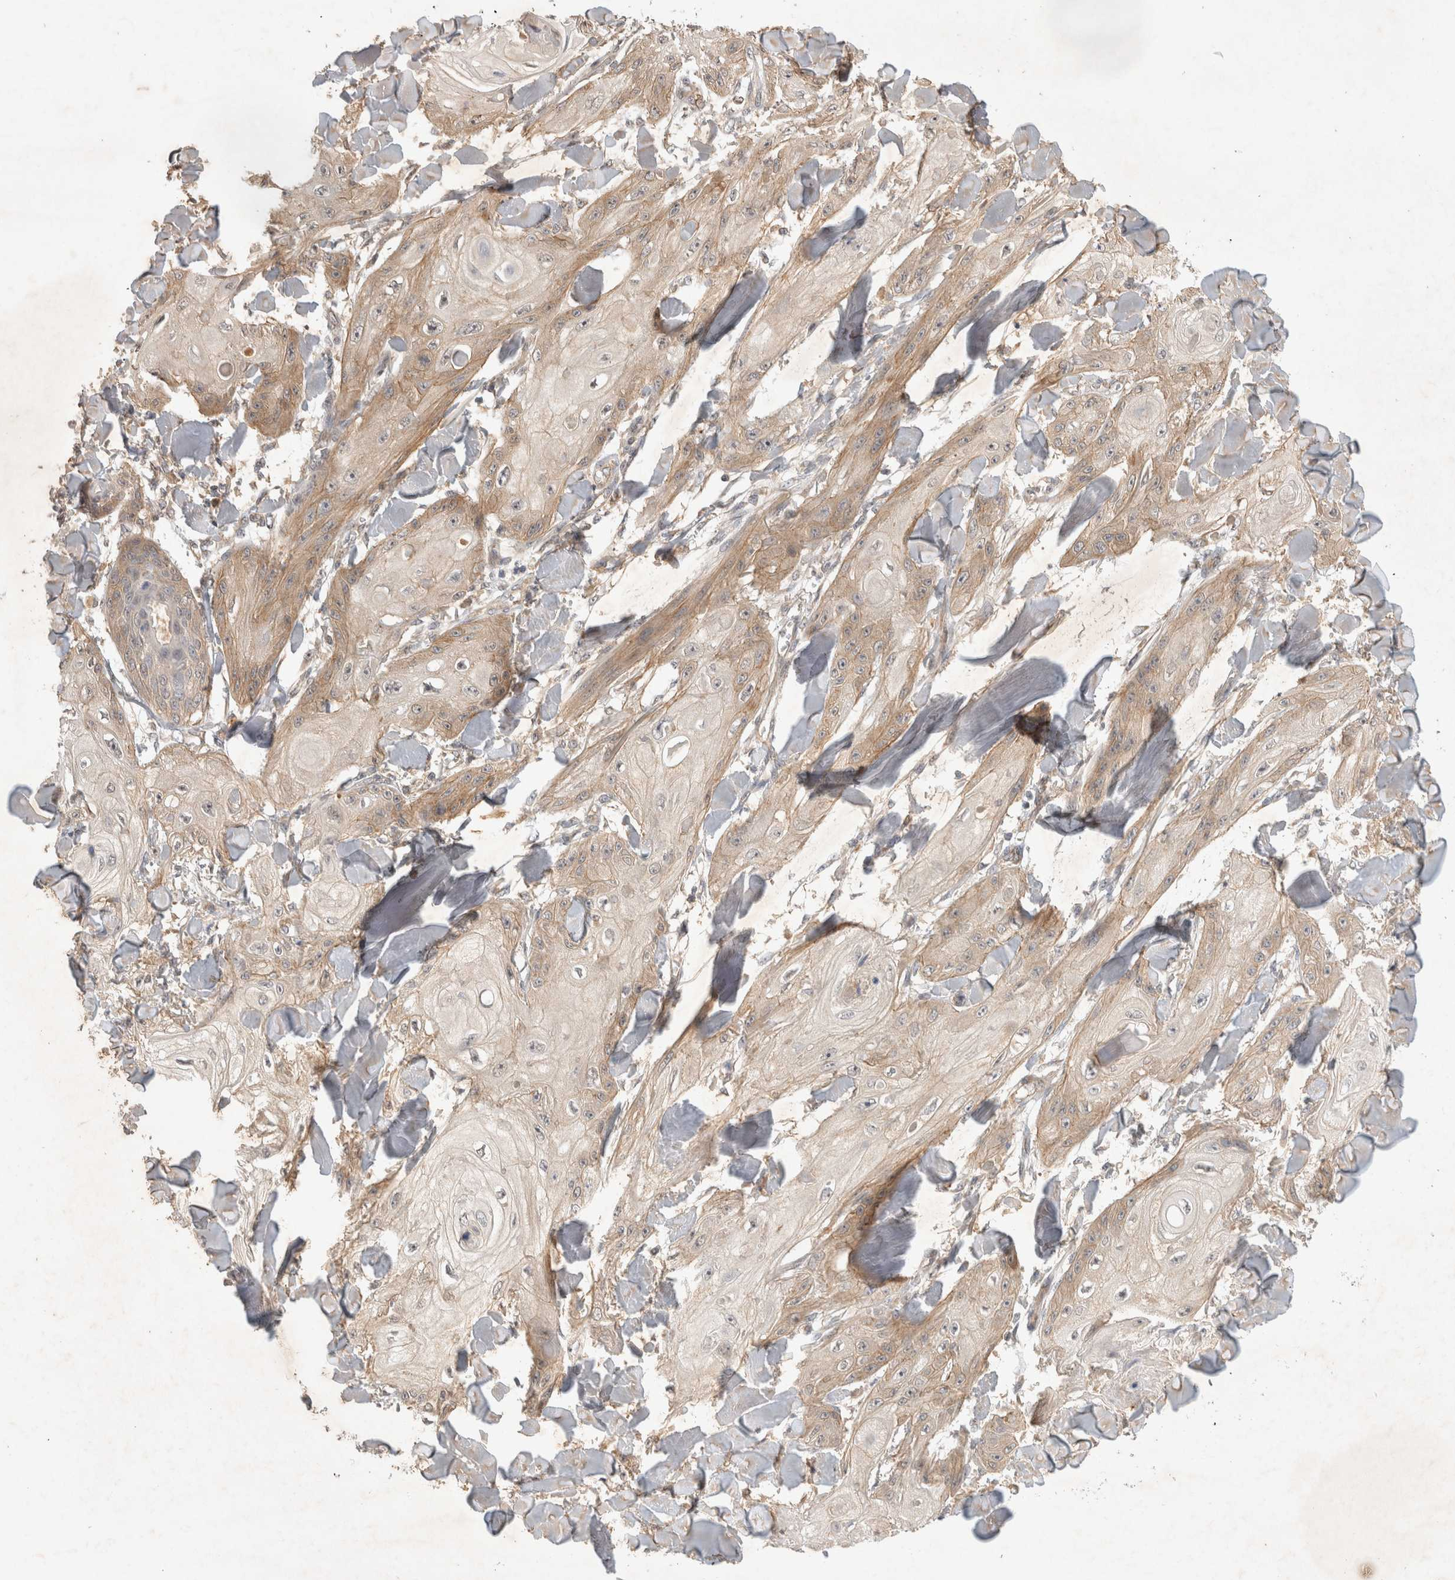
{"staining": {"intensity": "weak", "quantity": ">75%", "location": "cytoplasmic/membranous"}, "tissue": "skin cancer", "cell_type": "Tumor cells", "image_type": "cancer", "snomed": [{"axis": "morphology", "description": "Squamous cell carcinoma, NOS"}, {"axis": "topography", "description": "Skin"}], "caption": "Immunohistochemical staining of human skin squamous cell carcinoma demonstrates low levels of weak cytoplasmic/membranous staining in about >75% of tumor cells.", "gene": "YES1", "patient": {"sex": "male", "age": 74}}